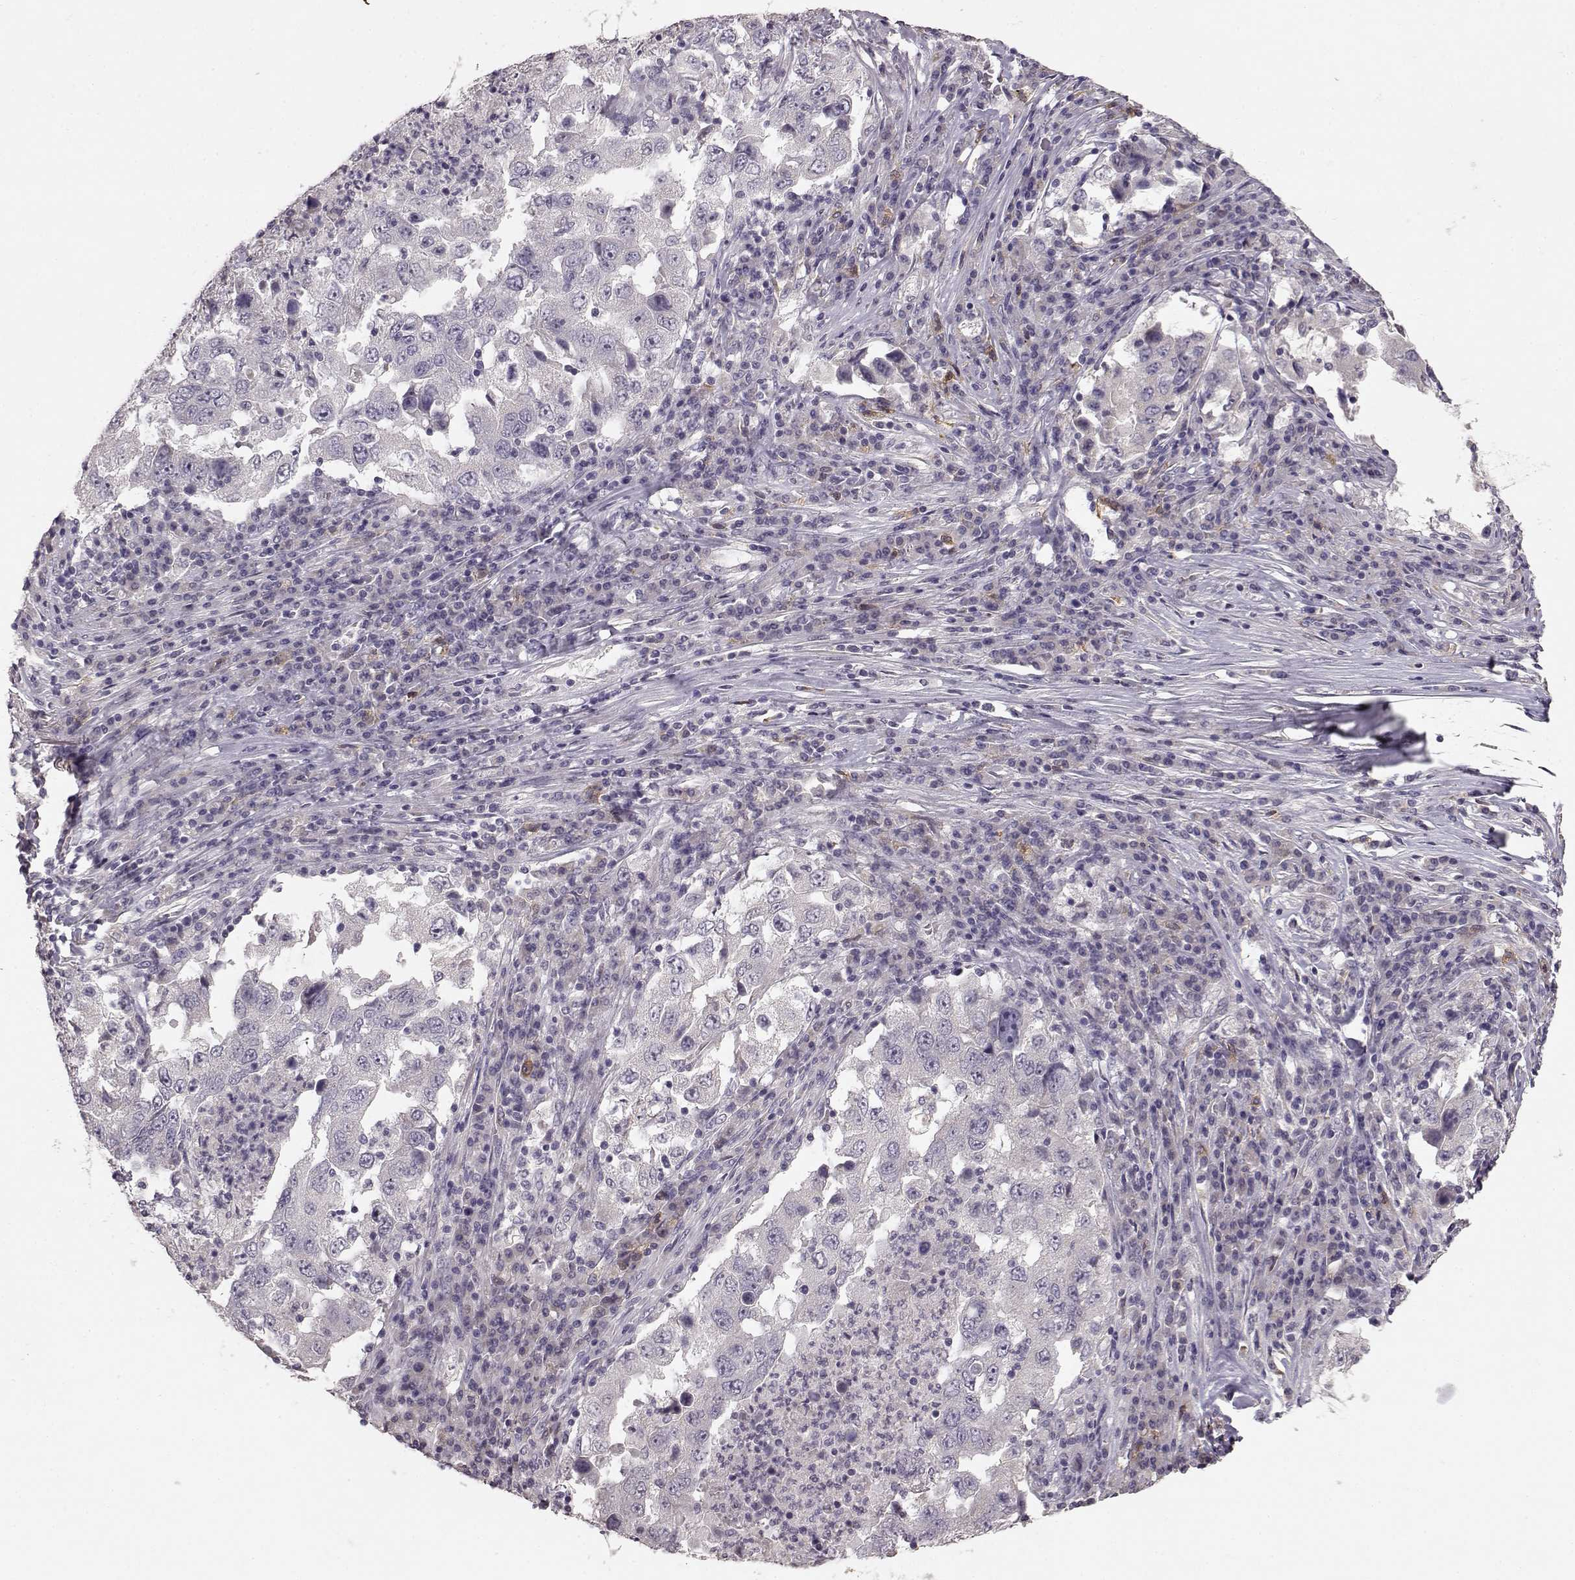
{"staining": {"intensity": "negative", "quantity": "none", "location": "none"}, "tissue": "lung cancer", "cell_type": "Tumor cells", "image_type": "cancer", "snomed": [{"axis": "morphology", "description": "Adenocarcinoma, NOS"}, {"axis": "topography", "description": "Lung"}], "caption": "Tumor cells are negative for protein expression in human lung cancer (adenocarcinoma).", "gene": "GHR", "patient": {"sex": "male", "age": 73}}